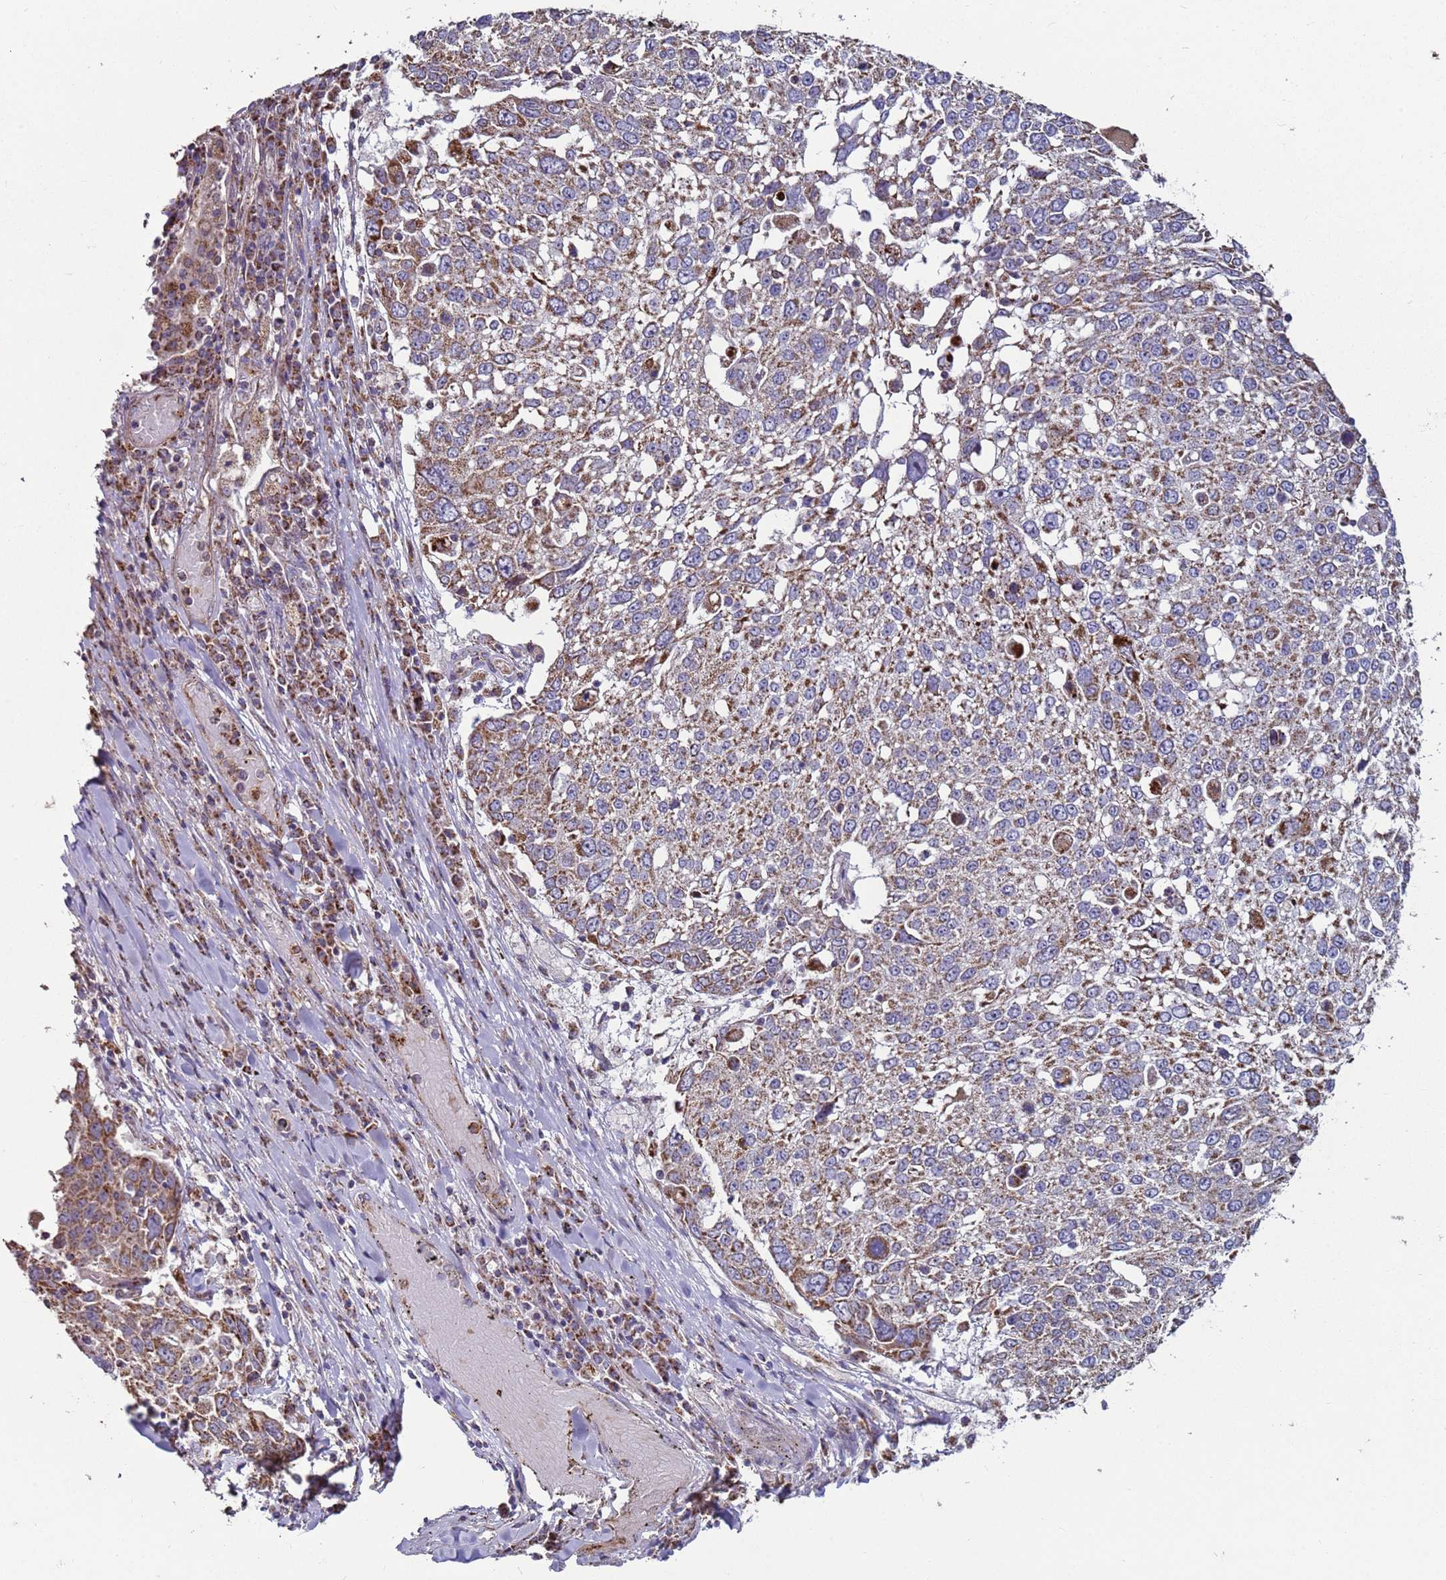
{"staining": {"intensity": "moderate", "quantity": "25%-75%", "location": "cytoplasmic/membranous"}, "tissue": "lung cancer", "cell_type": "Tumor cells", "image_type": "cancer", "snomed": [{"axis": "morphology", "description": "Squamous cell carcinoma, NOS"}, {"axis": "topography", "description": "Lung"}], "caption": "About 25%-75% of tumor cells in human lung cancer exhibit moderate cytoplasmic/membranous protein expression as visualized by brown immunohistochemical staining.", "gene": "FBXO33", "patient": {"sex": "male", "age": 65}}